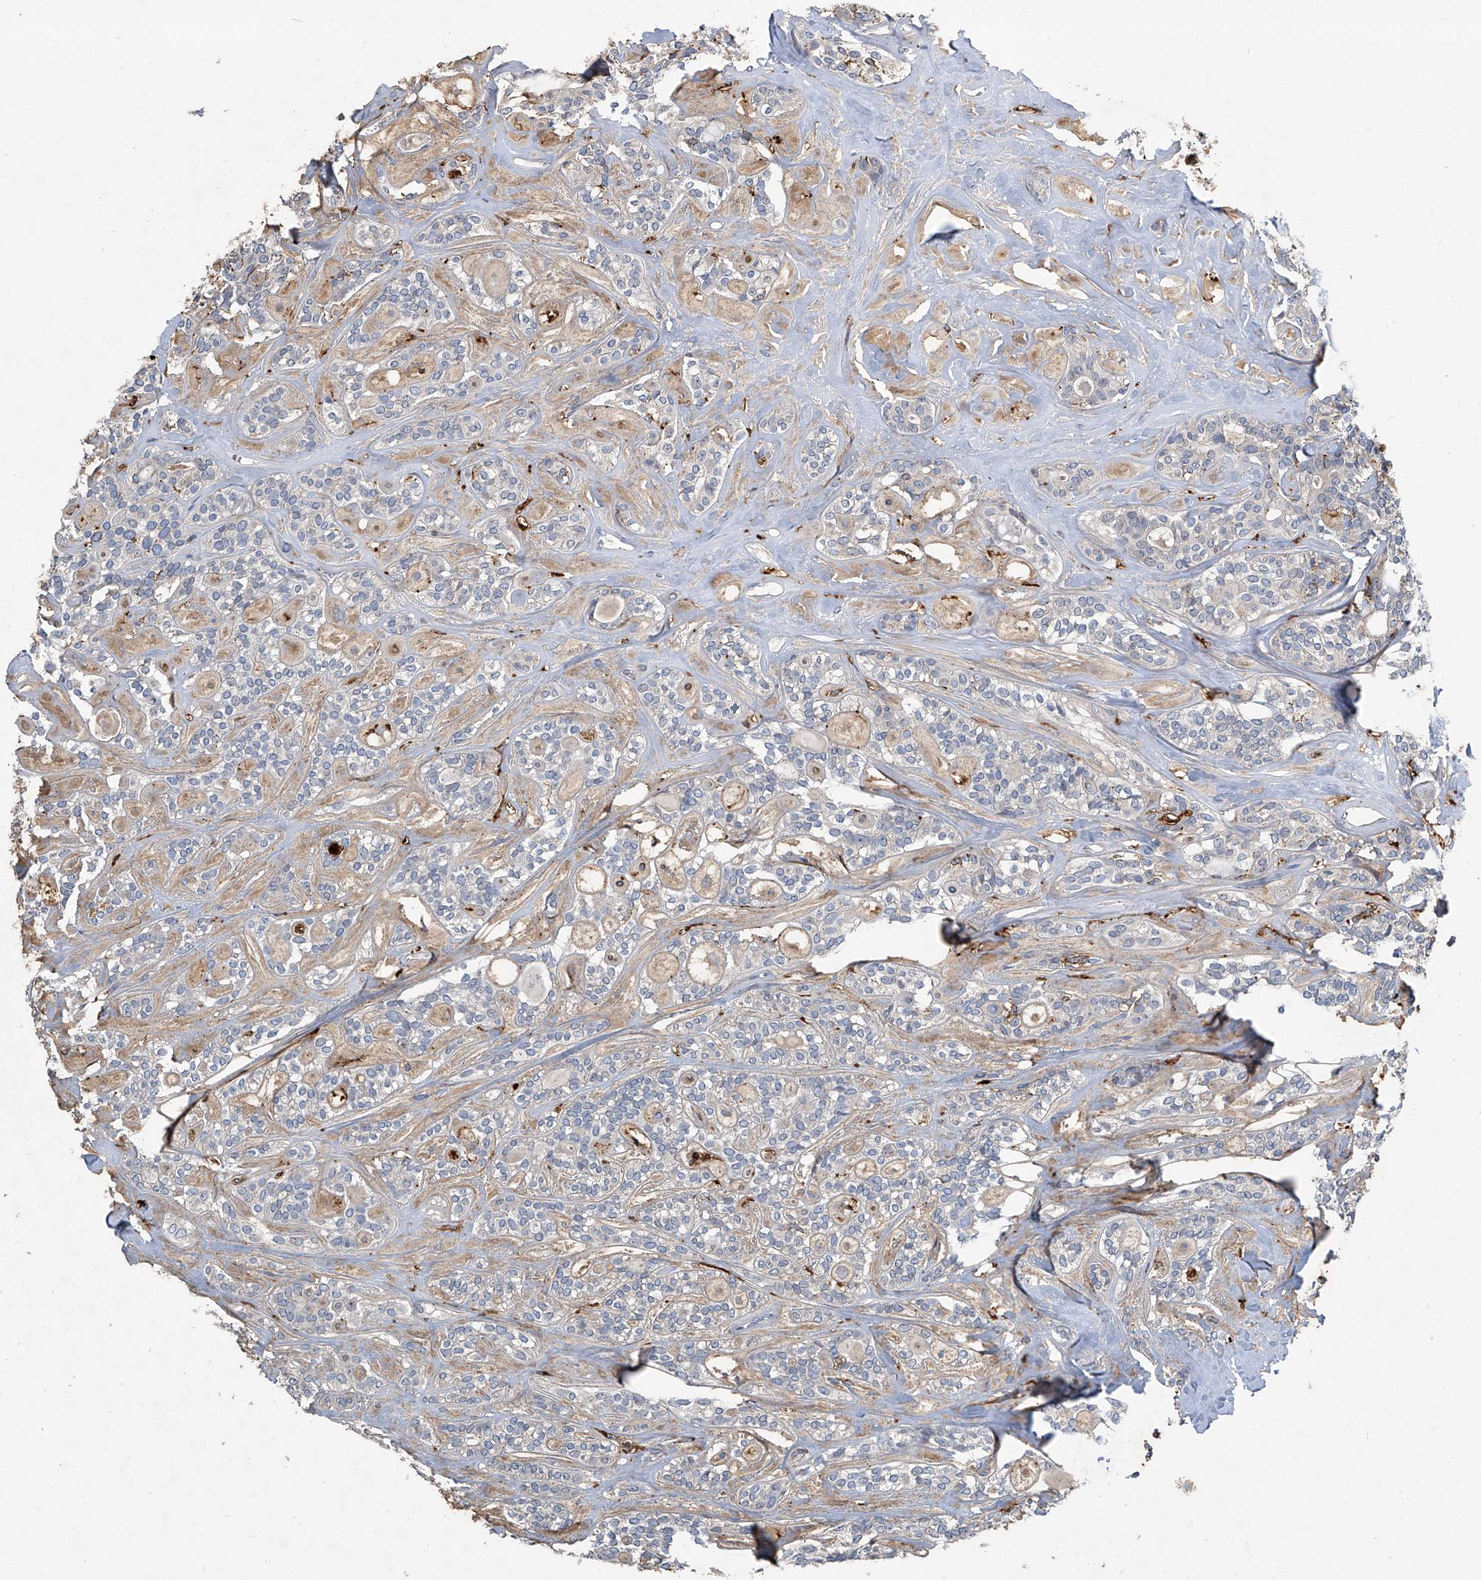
{"staining": {"intensity": "negative", "quantity": "none", "location": "none"}, "tissue": "head and neck cancer", "cell_type": "Tumor cells", "image_type": "cancer", "snomed": [{"axis": "morphology", "description": "Adenocarcinoma, NOS"}, {"axis": "topography", "description": "Head-Neck"}], "caption": "An IHC micrograph of adenocarcinoma (head and neck) is shown. There is no staining in tumor cells of adenocarcinoma (head and neck).", "gene": "FAM167A", "patient": {"sex": "male", "age": 66}}